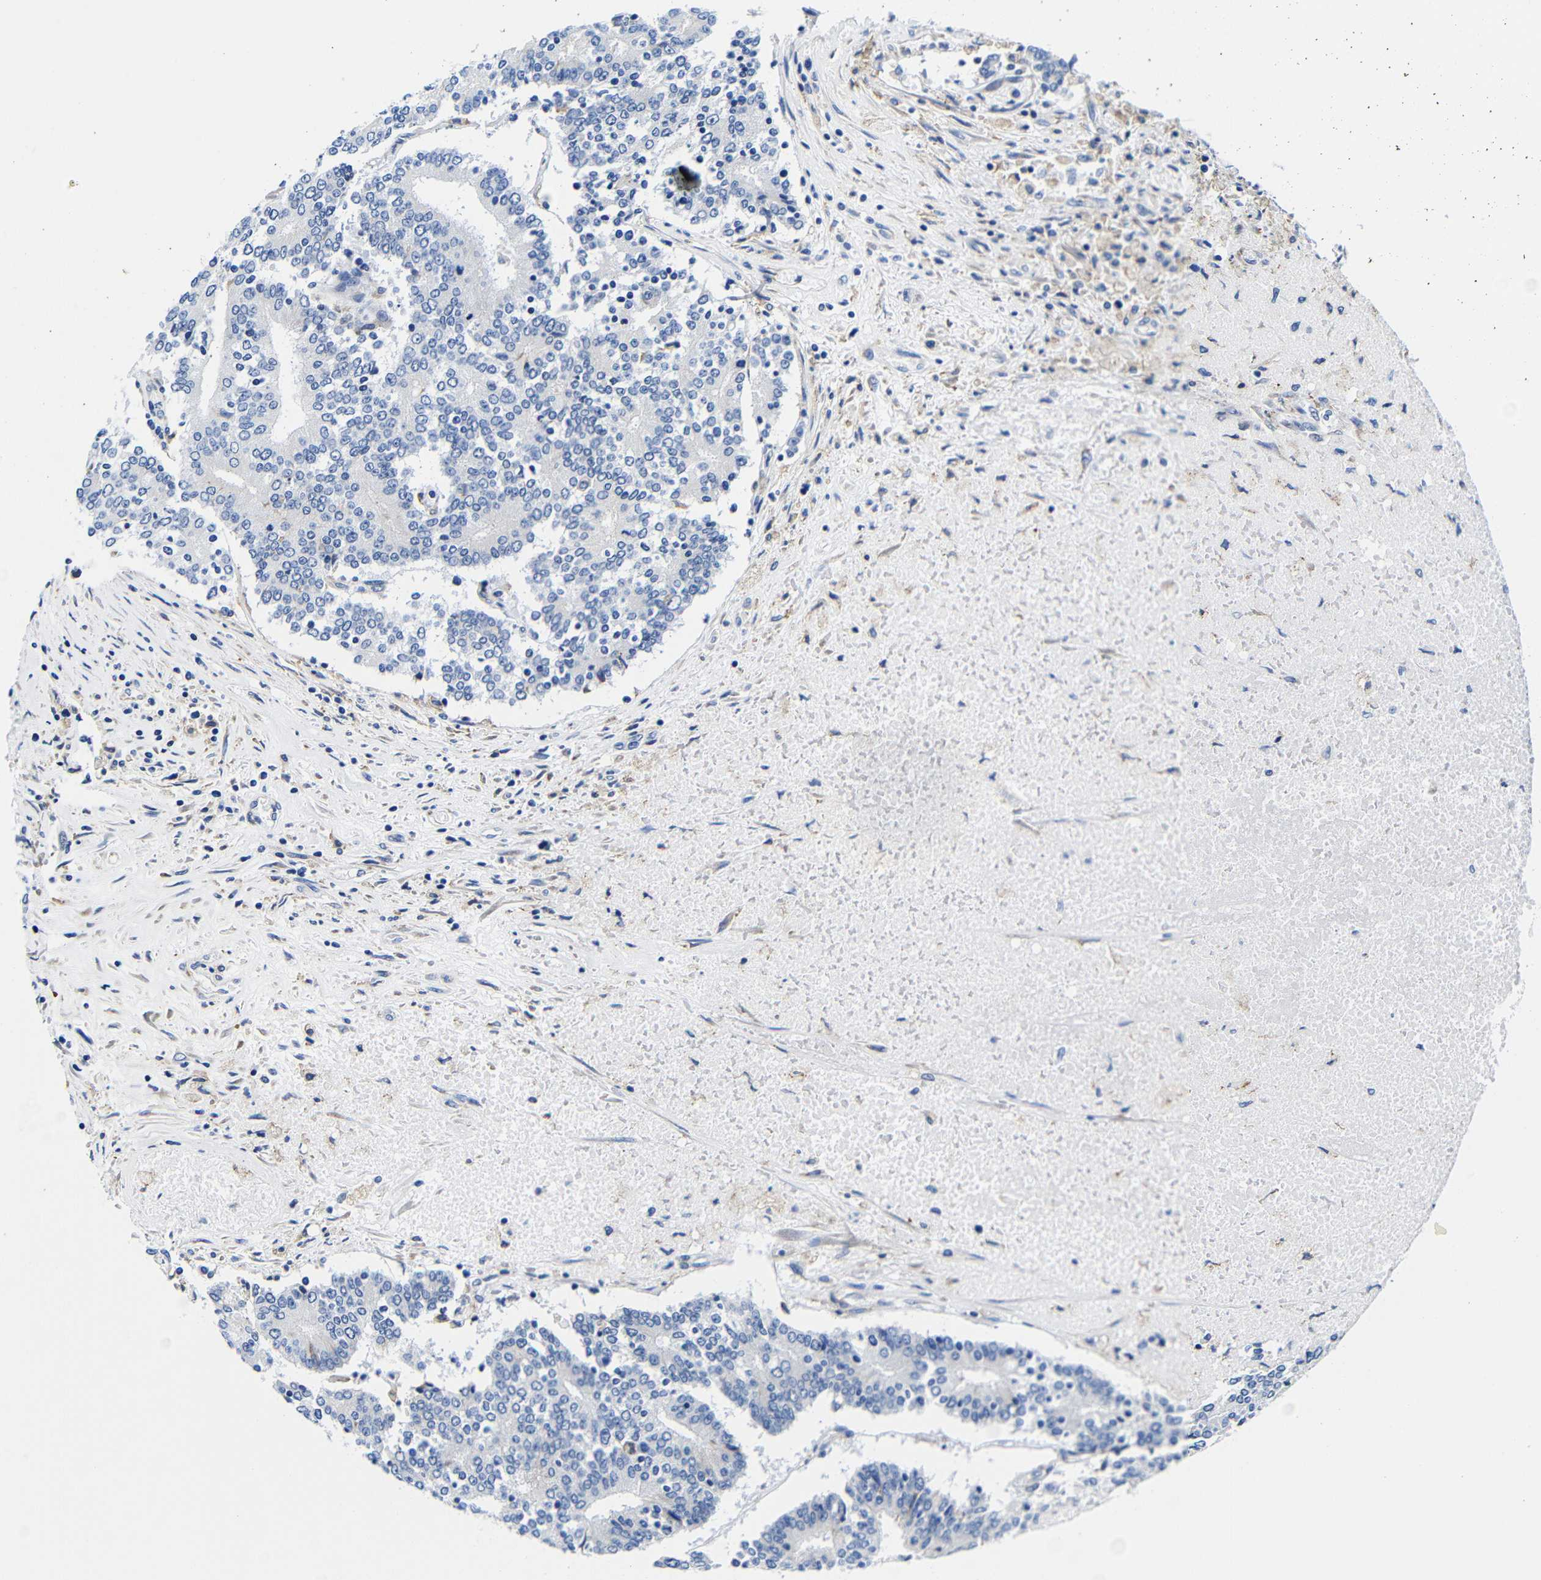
{"staining": {"intensity": "negative", "quantity": "none", "location": "none"}, "tissue": "prostate cancer", "cell_type": "Tumor cells", "image_type": "cancer", "snomed": [{"axis": "morphology", "description": "Normal tissue, NOS"}, {"axis": "morphology", "description": "Adenocarcinoma, High grade"}, {"axis": "topography", "description": "Prostate"}, {"axis": "topography", "description": "Seminal veicle"}], "caption": "Tumor cells are negative for brown protein staining in prostate adenocarcinoma (high-grade).", "gene": "CLEC4G", "patient": {"sex": "male", "age": 55}}